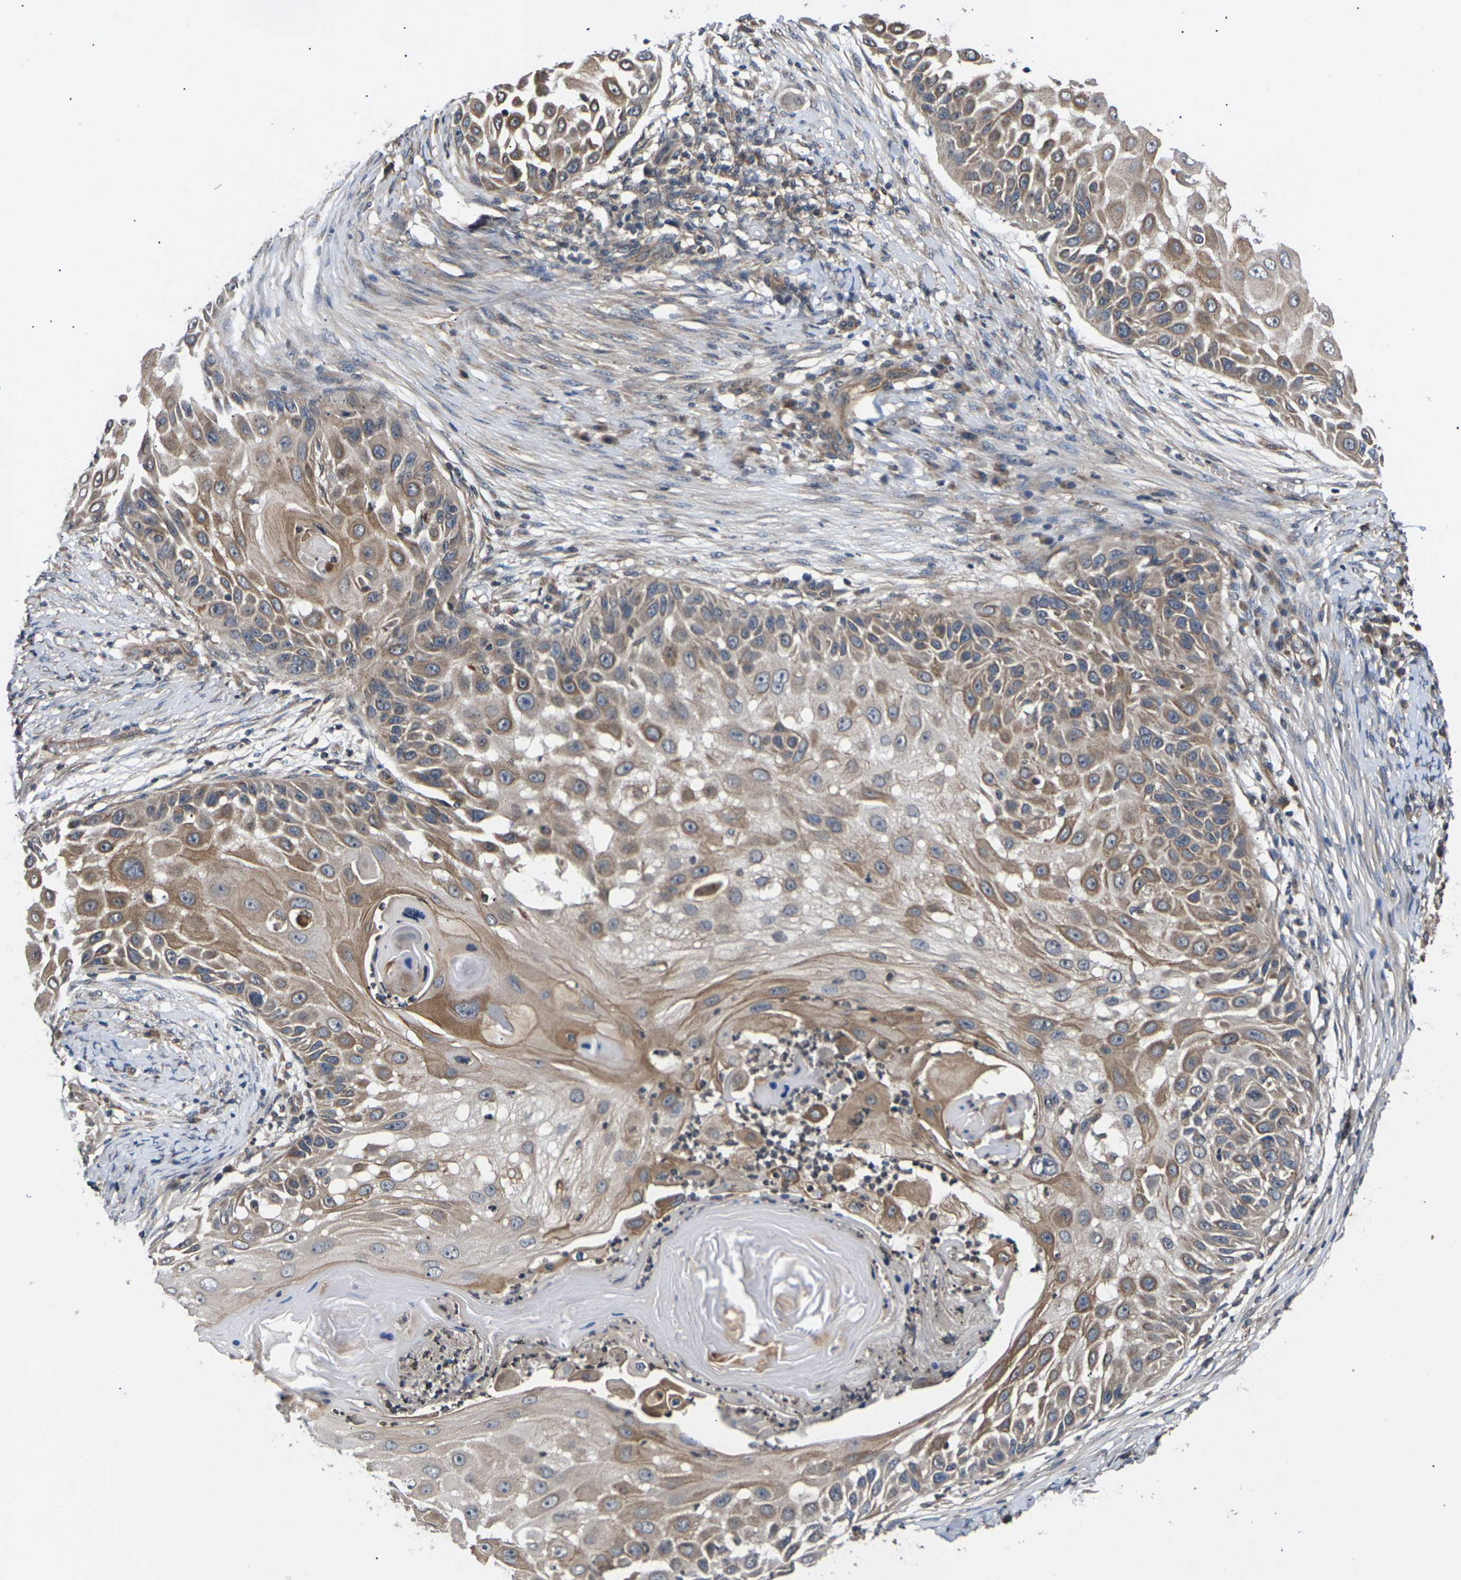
{"staining": {"intensity": "moderate", "quantity": ">75%", "location": "cytoplasmic/membranous"}, "tissue": "skin cancer", "cell_type": "Tumor cells", "image_type": "cancer", "snomed": [{"axis": "morphology", "description": "Squamous cell carcinoma, NOS"}, {"axis": "topography", "description": "Skin"}], "caption": "Immunohistochemistry of human skin cancer (squamous cell carcinoma) displays medium levels of moderate cytoplasmic/membranous expression in about >75% of tumor cells.", "gene": "DKK2", "patient": {"sex": "female", "age": 44}}